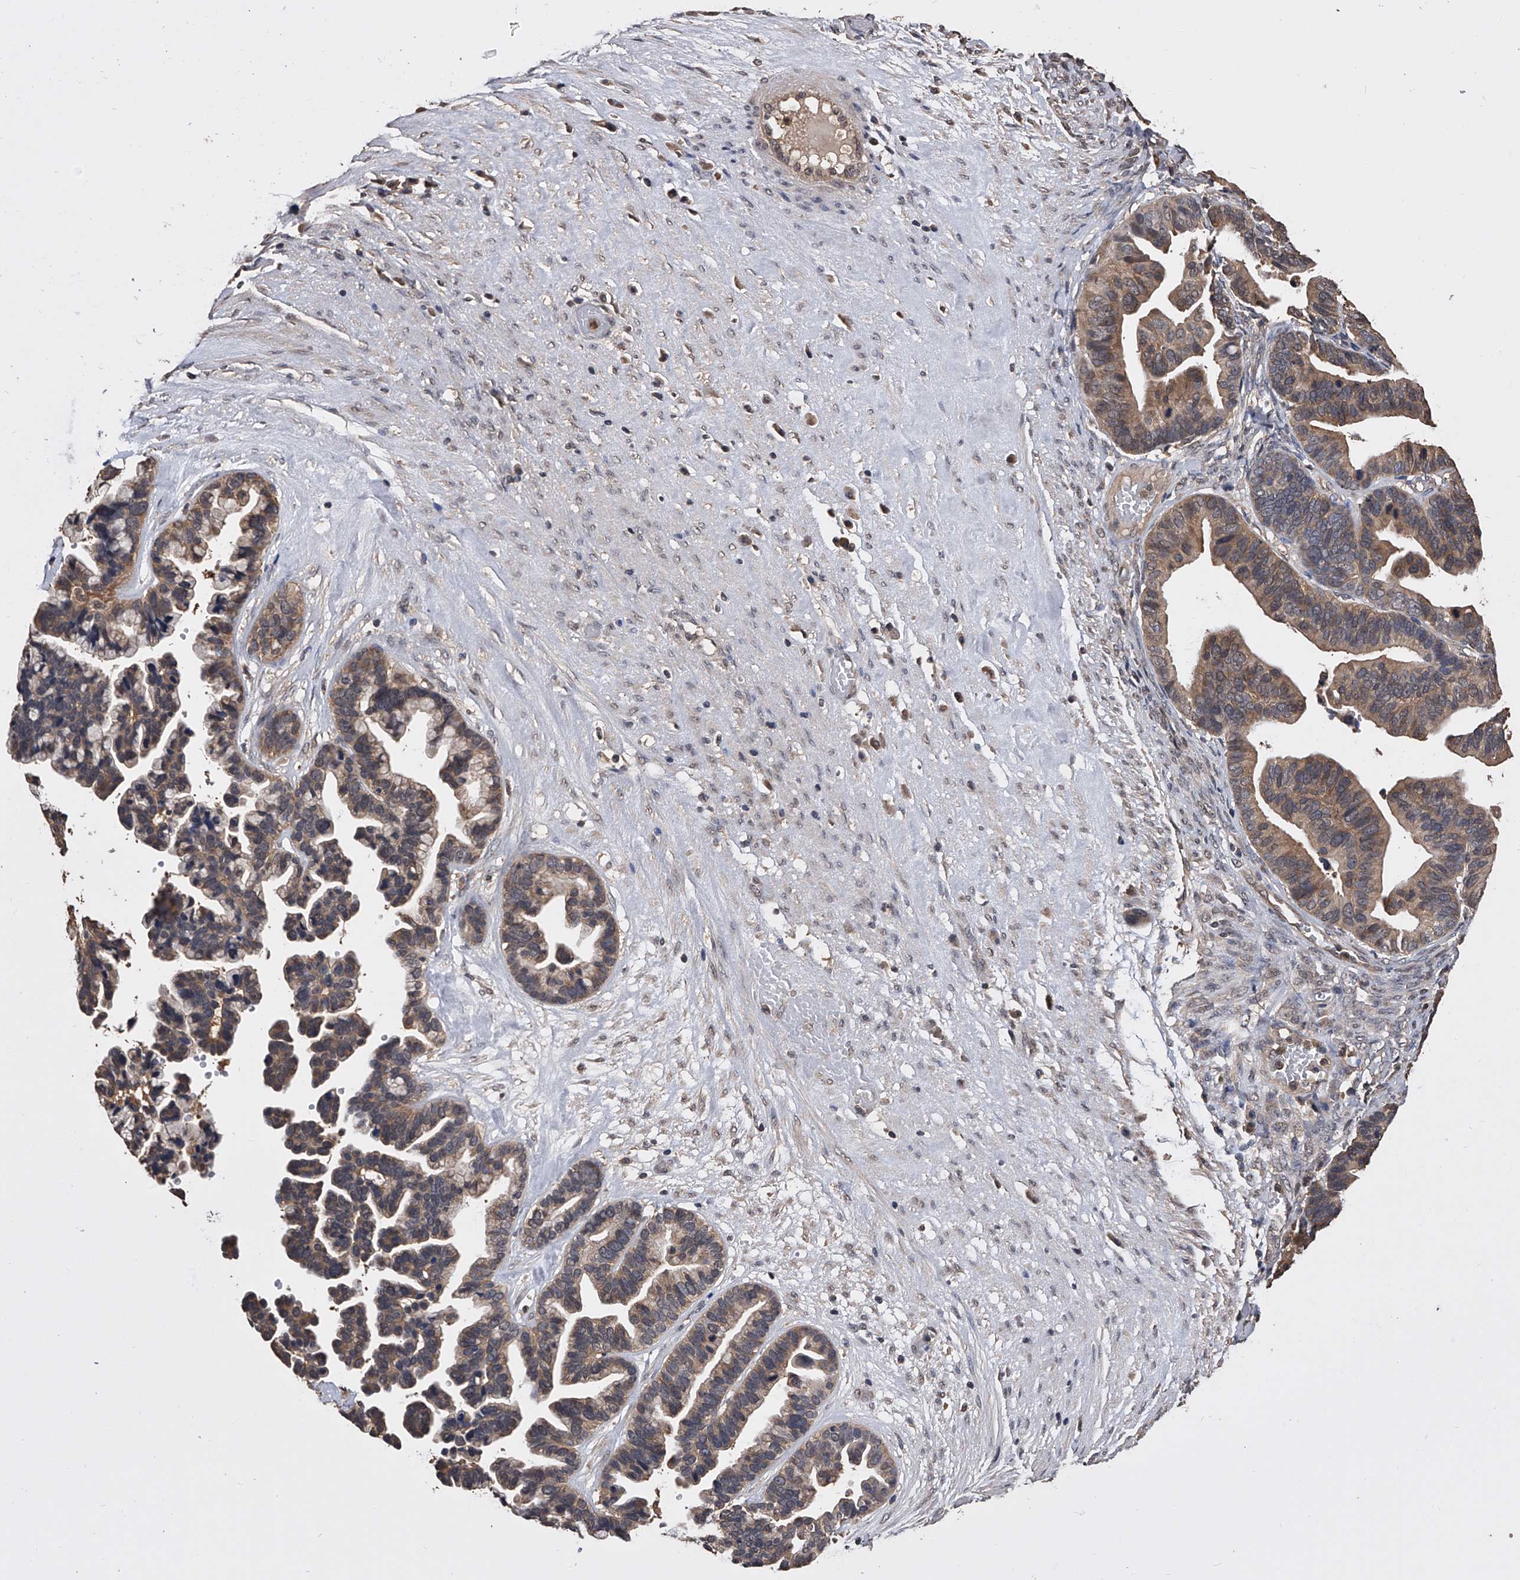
{"staining": {"intensity": "moderate", "quantity": ">75%", "location": "cytoplasmic/membranous"}, "tissue": "ovarian cancer", "cell_type": "Tumor cells", "image_type": "cancer", "snomed": [{"axis": "morphology", "description": "Cystadenocarcinoma, serous, NOS"}, {"axis": "topography", "description": "Ovary"}], "caption": "Brown immunohistochemical staining in ovarian cancer shows moderate cytoplasmic/membranous staining in approximately >75% of tumor cells.", "gene": "EFCAB7", "patient": {"sex": "female", "age": 56}}